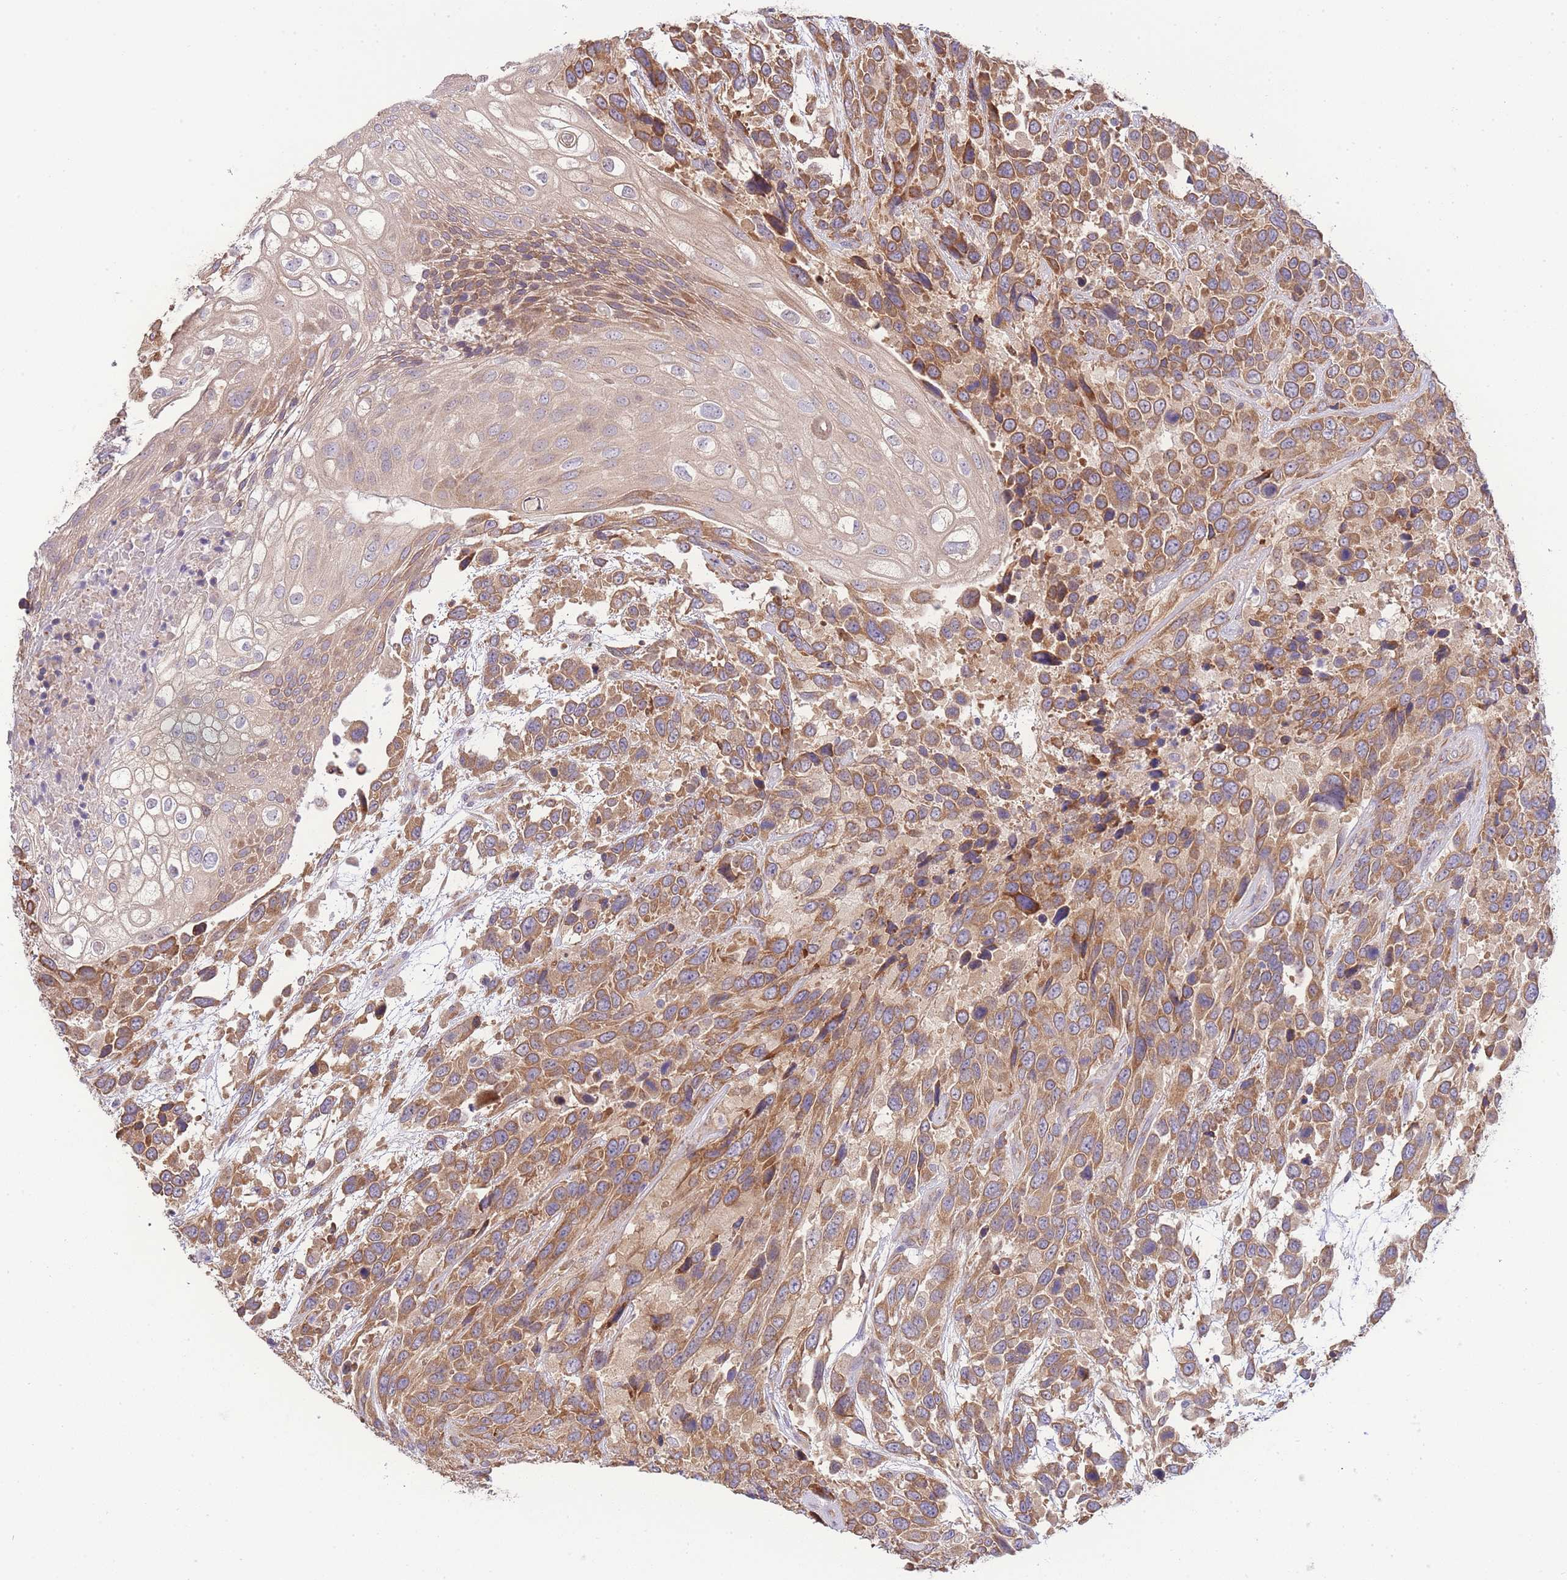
{"staining": {"intensity": "moderate", "quantity": ">75%", "location": "cytoplasmic/membranous"}, "tissue": "urothelial cancer", "cell_type": "Tumor cells", "image_type": "cancer", "snomed": [{"axis": "morphology", "description": "Urothelial carcinoma, High grade"}, {"axis": "topography", "description": "Urinary bladder"}], "caption": "A brown stain shows moderate cytoplasmic/membranous expression of a protein in urothelial cancer tumor cells.", "gene": "BEX1", "patient": {"sex": "female", "age": 70}}